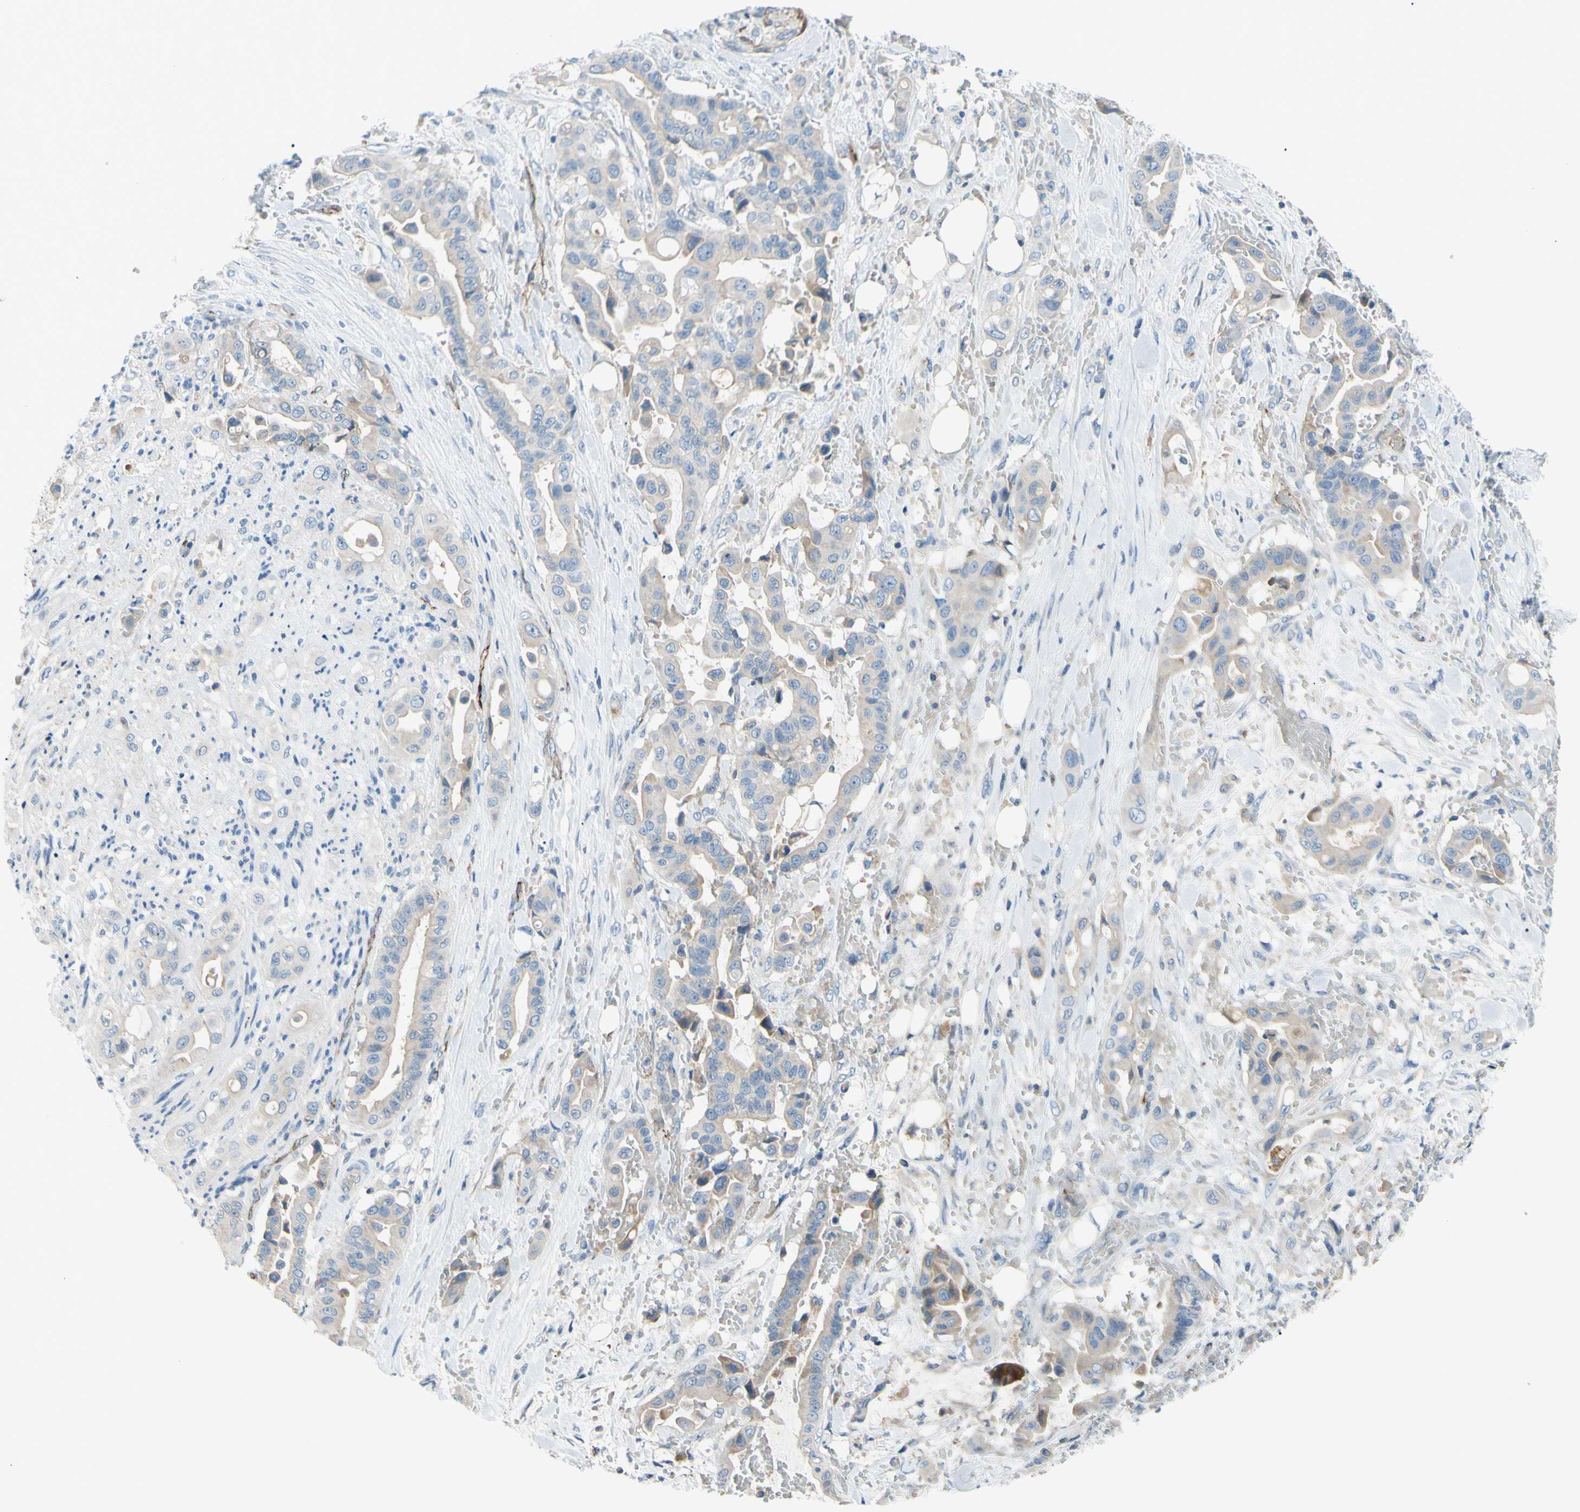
{"staining": {"intensity": "weak", "quantity": "25%-75%", "location": "cytoplasmic/membranous"}, "tissue": "liver cancer", "cell_type": "Tumor cells", "image_type": "cancer", "snomed": [{"axis": "morphology", "description": "Cholangiocarcinoma"}, {"axis": "topography", "description": "Liver"}], "caption": "This micrograph demonstrates immunohistochemistry (IHC) staining of human liver cholangiocarcinoma, with low weak cytoplasmic/membranous positivity in approximately 25%-75% of tumor cells.", "gene": "PRRG2", "patient": {"sex": "female", "age": 61}}